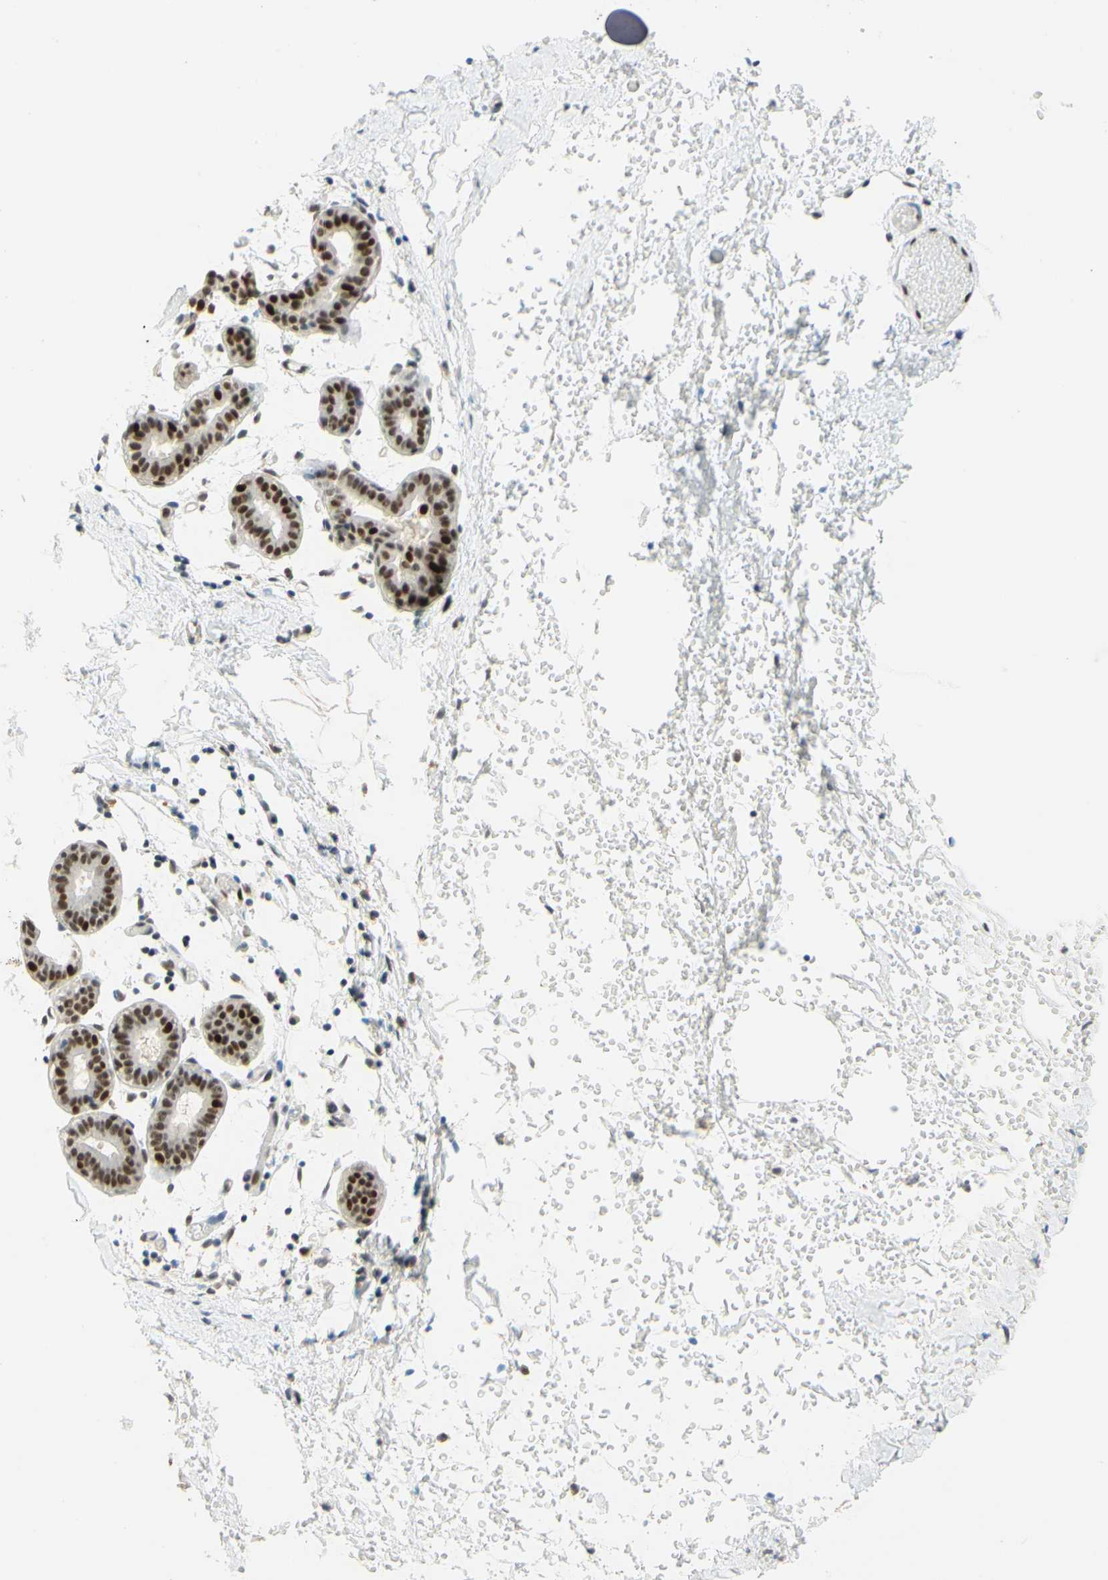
{"staining": {"intensity": "negative", "quantity": "none", "location": "none"}, "tissue": "breast", "cell_type": "Adipocytes", "image_type": "normal", "snomed": [{"axis": "morphology", "description": "Normal tissue, NOS"}, {"axis": "topography", "description": "Breast"}], "caption": "Protein analysis of unremarkable breast exhibits no significant staining in adipocytes.", "gene": "POLB", "patient": {"sex": "female", "age": 27}}